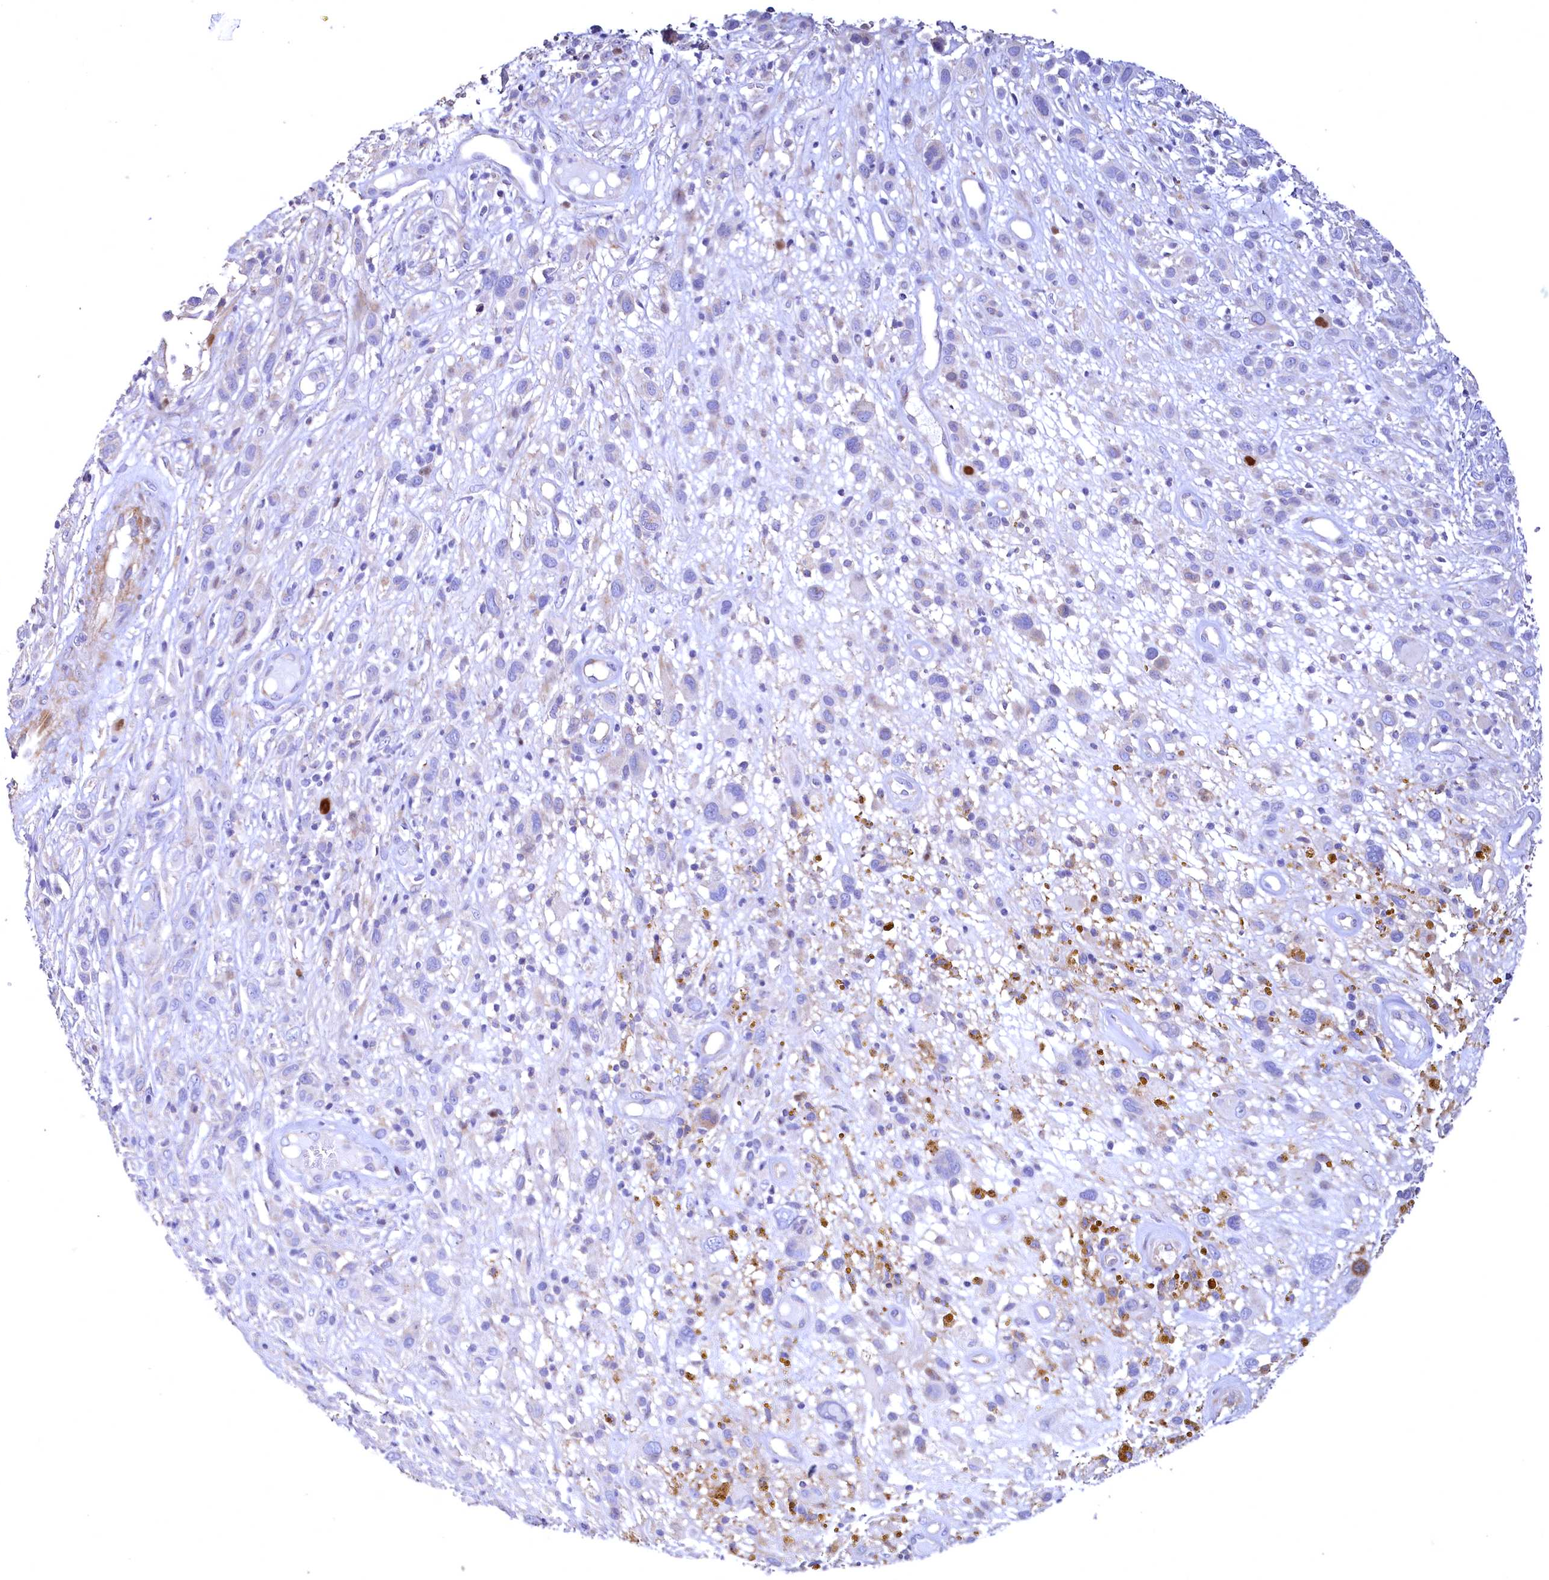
{"staining": {"intensity": "strong", "quantity": "<25%", "location": "nuclear"}, "tissue": "melanoma", "cell_type": "Tumor cells", "image_type": "cancer", "snomed": [{"axis": "morphology", "description": "Malignant melanoma, NOS"}, {"axis": "topography", "description": "Skin of trunk"}], "caption": "This is a micrograph of IHC staining of melanoma, which shows strong expression in the nuclear of tumor cells.", "gene": "WNT8A", "patient": {"sex": "male", "age": 71}}